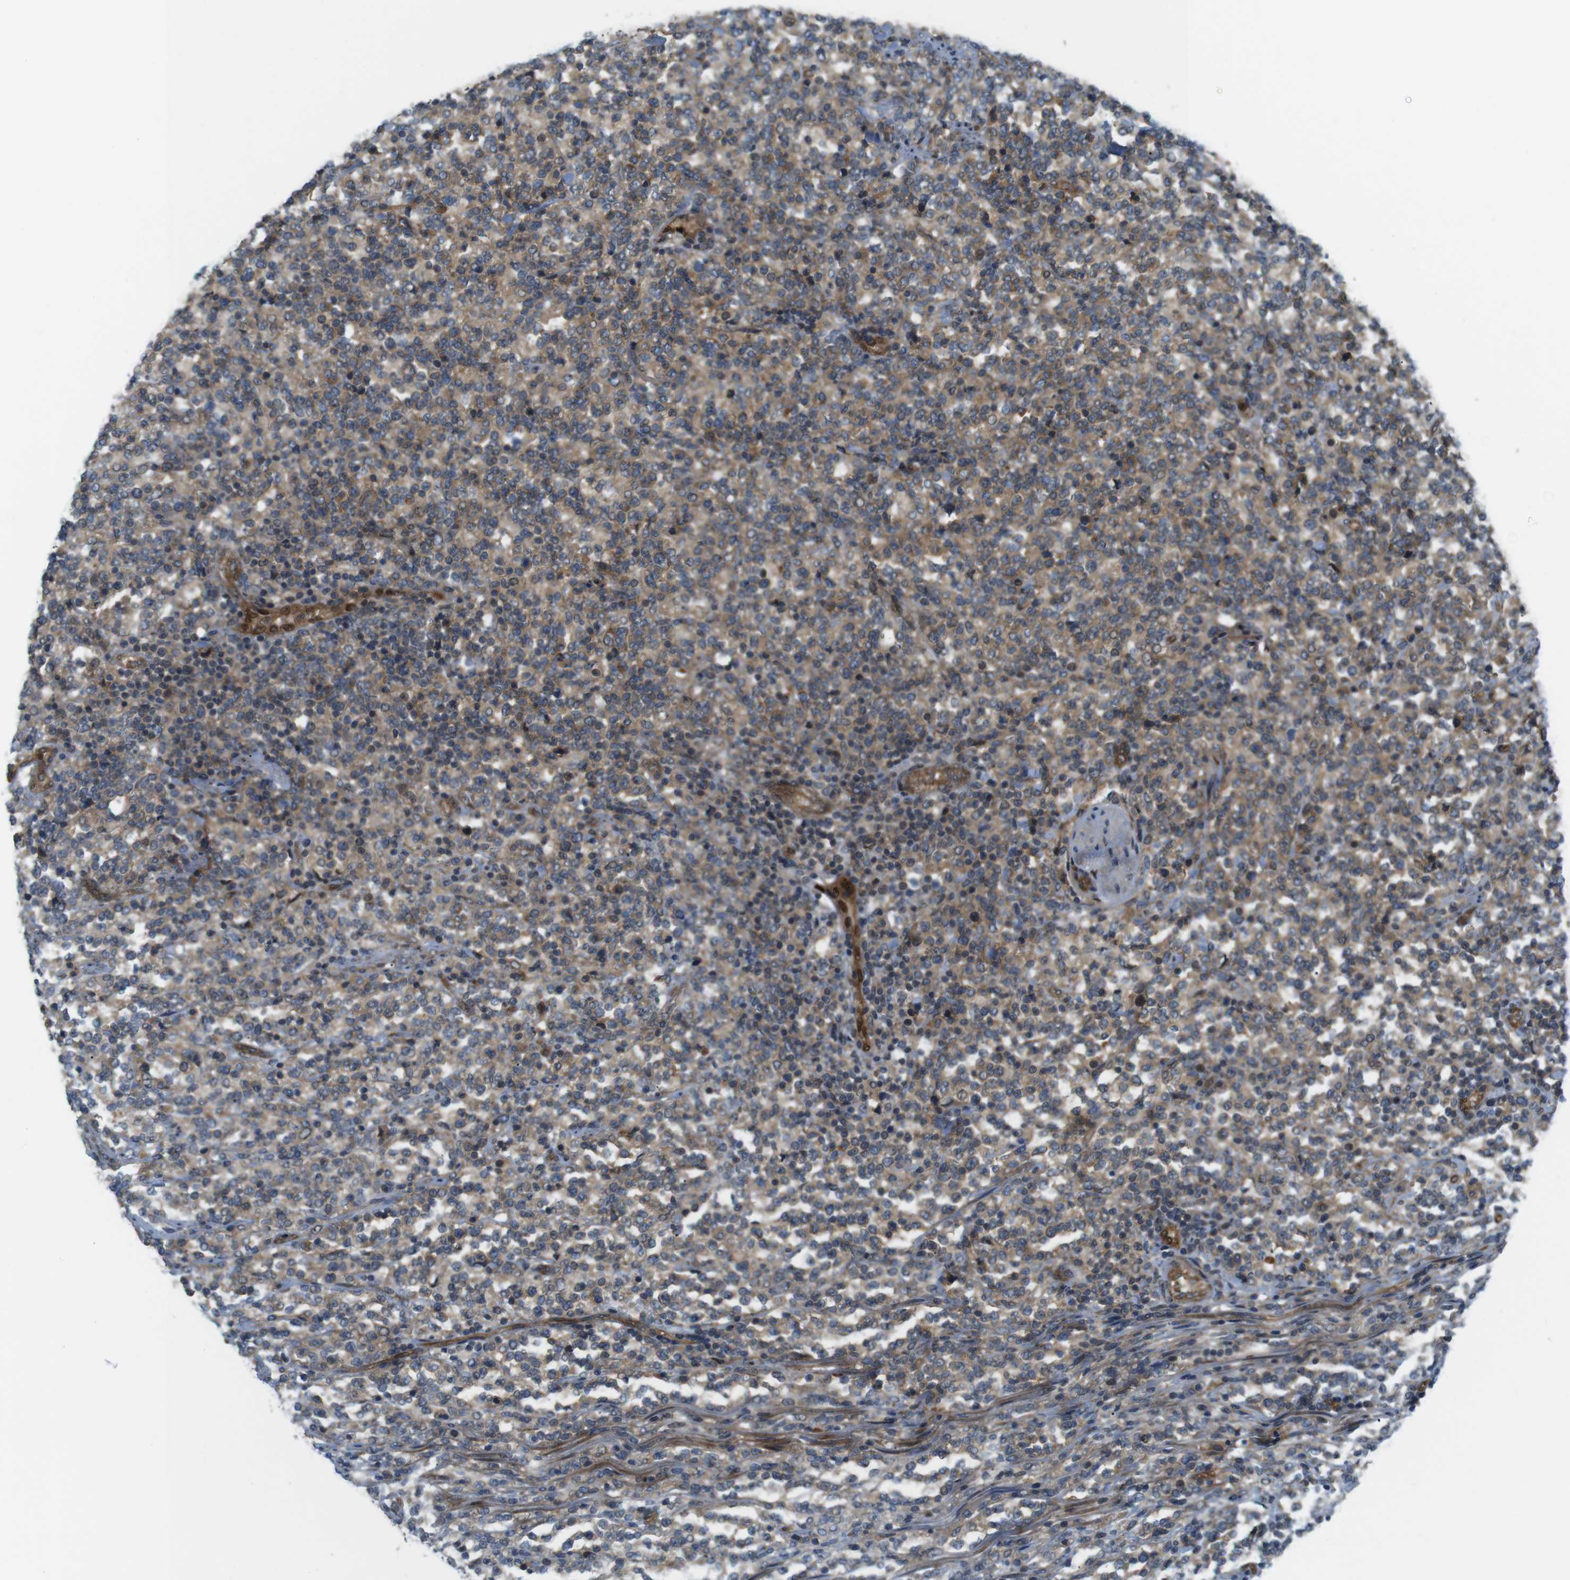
{"staining": {"intensity": "moderate", "quantity": "25%-75%", "location": "cytoplasmic/membranous"}, "tissue": "lymphoma", "cell_type": "Tumor cells", "image_type": "cancer", "snomed": [{"axis": "morphology", "description": "Malignant lymphoma, non-Hodgkin's type, High grade"}, {"axis": "topography", "description": "Soft tissue"}], "caption": "DAB (3,3'-diaminobenzidine) immunohistochemical staining of human lymphoma reveals moderate cytoplasmic/membranous protein expression in approximately 25%-75% of tumor cells.", "gene": "TSC1", "patient": {"sex": "male", "age": 18}}